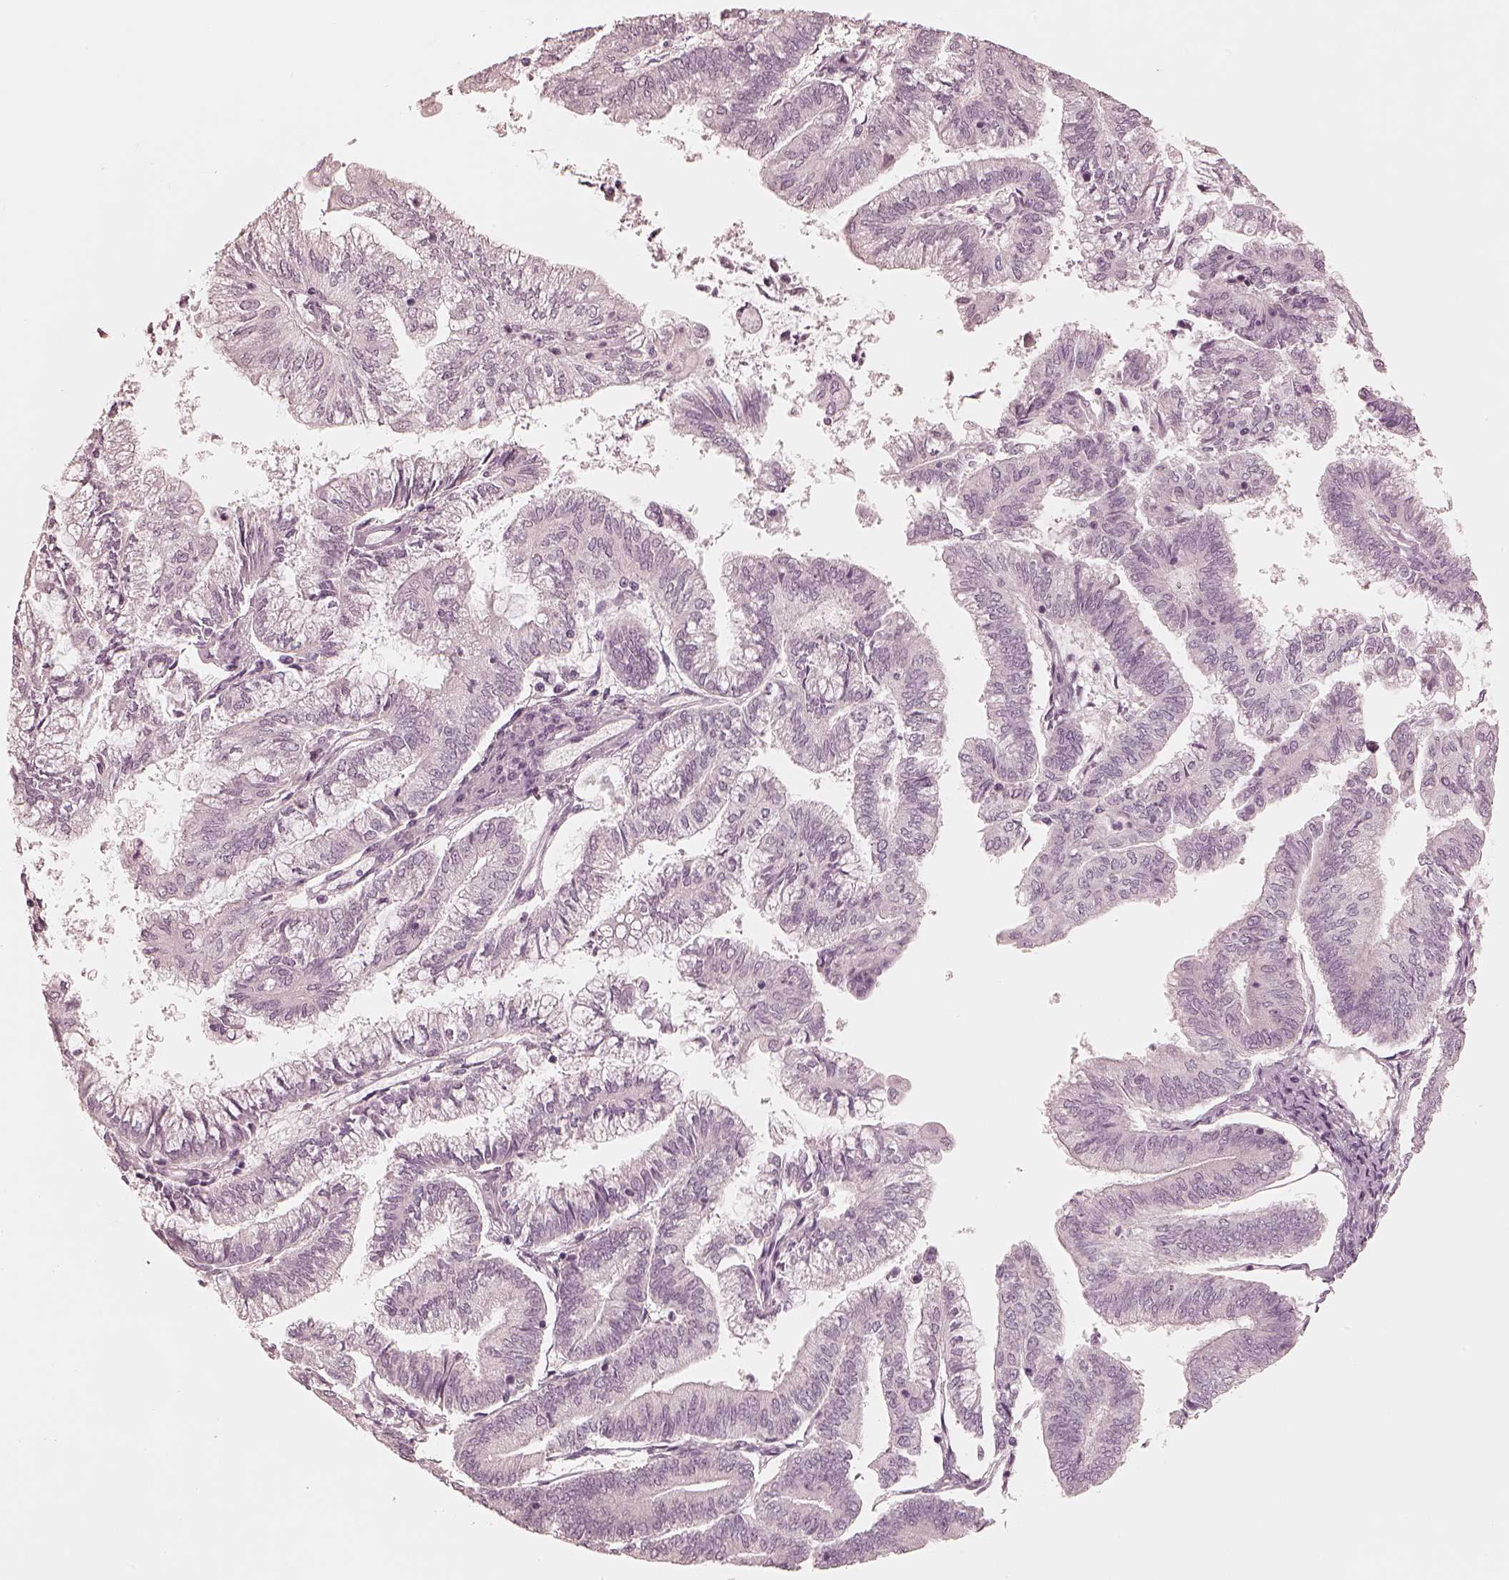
{"staining": {"intensity": "negative", "quantity": "none", "location": "none"}, "tissue": "endometrial cancer", "cell_type": "Tumor cells", "image_type": "cancer", "snomed": [{"axis": "morphology", "description": "Adenocarcinoma, NOS"}, {"axis": "topography", "description": "Endometrium"}], "caption": "Human endometrial cancer (adenocarcinoma) stained for a protein using IHC exhibits no positivity in tumor cells.", "gene": "CALR3", "patient": {"sex": "female", "age": 55}}